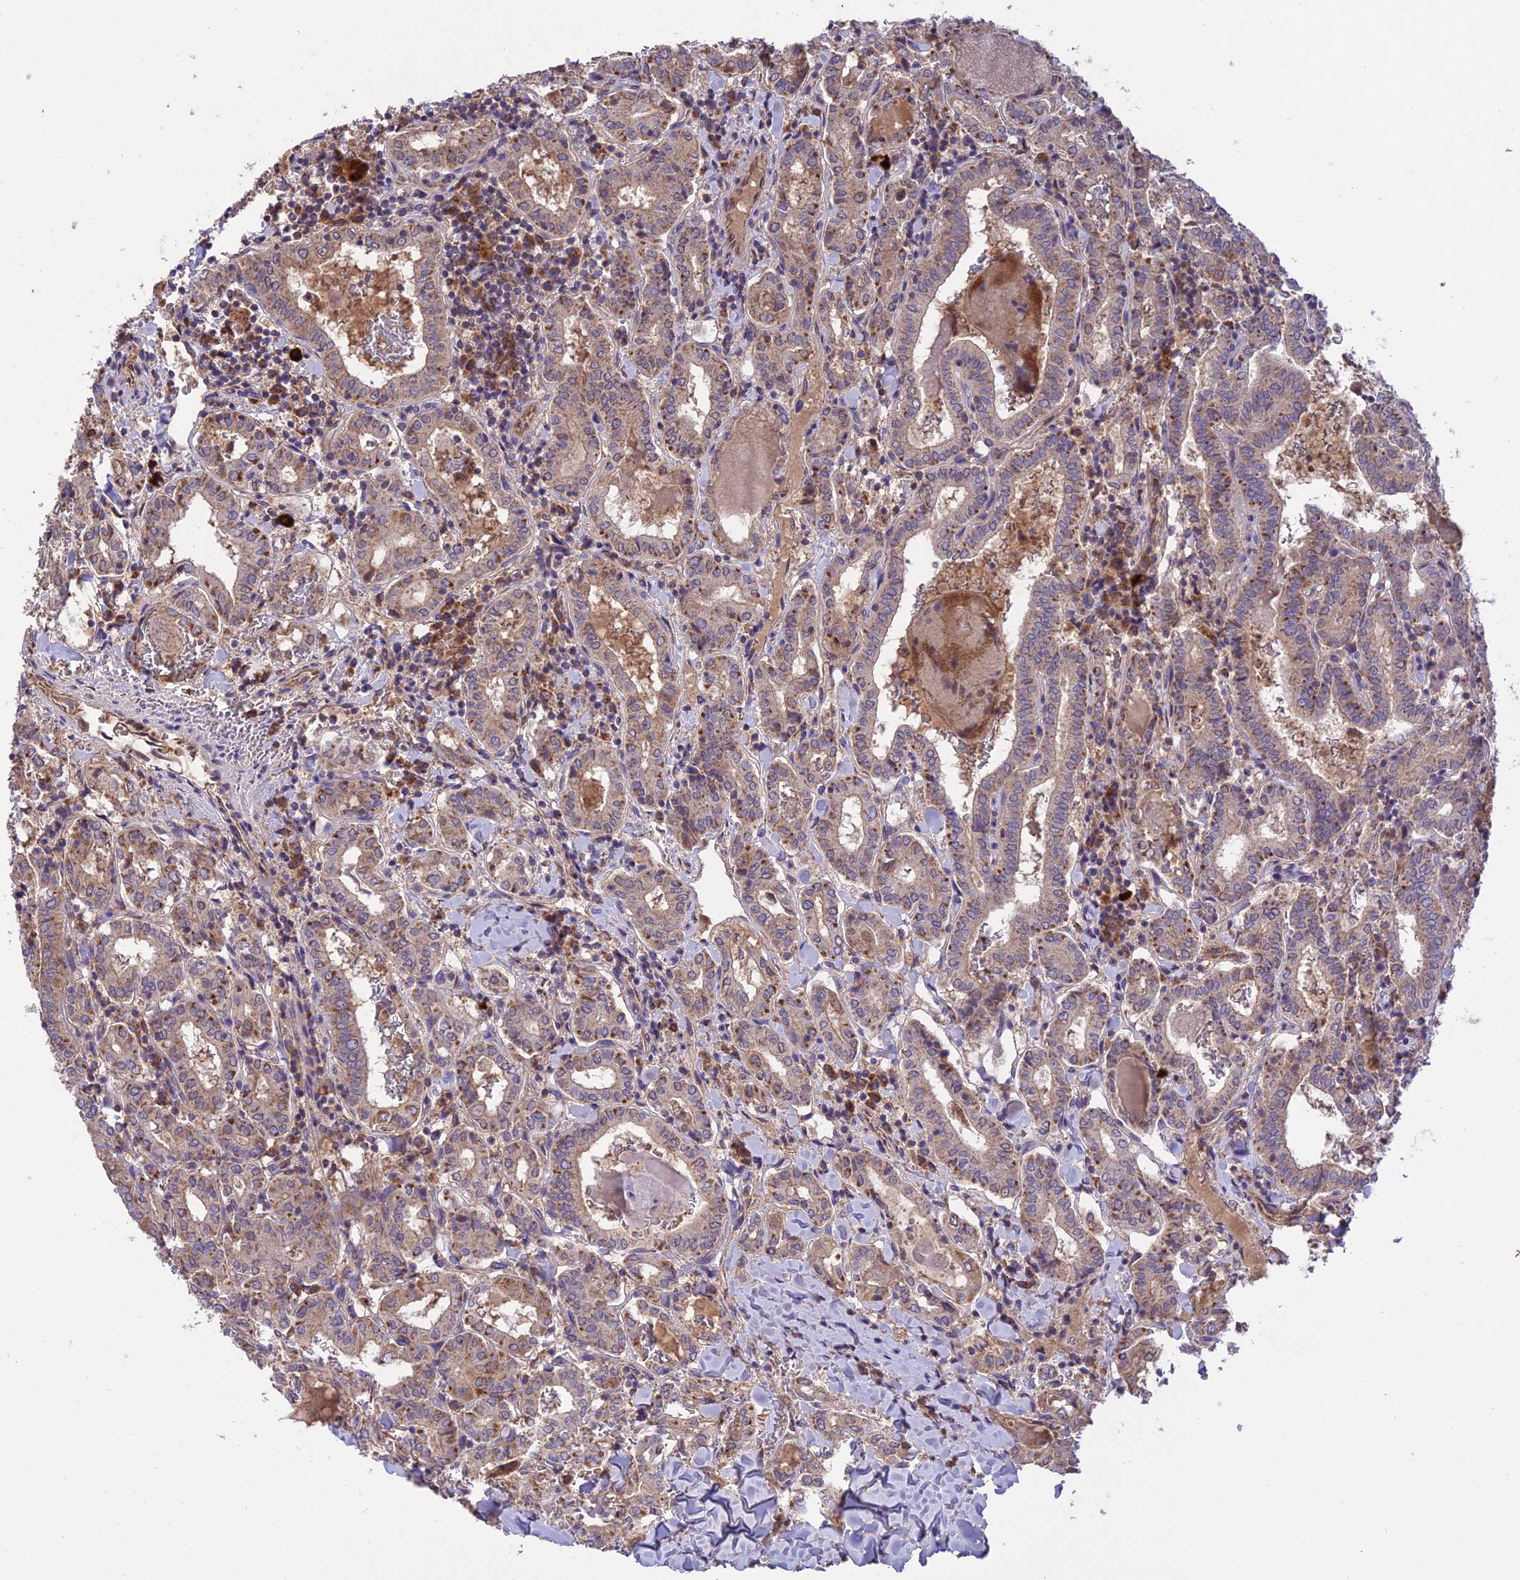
{"staining": {"intensity": "moderate", "quantity": "25%-75%", "location": "cytoplasmic/membranous"}, "tissue": "thyroid cancer", "cell_type": "Tumor cells", "image_type": "cancer", "snomed": [{"axis": "morphology", "description": "Papillary adenocarcinoma, NOS"}, {"axis": "topography", "description": "Thyroid gland"}], "caption": "Protein staining of thyroid cancer (papillary adenocarcinoma) tissue shows moderate cytoplasmic/membranous positivity in about 25%-75% of tumor cells.", "gene": "NDUFAF1", "patient": {"sex": "female", "age": 72}}